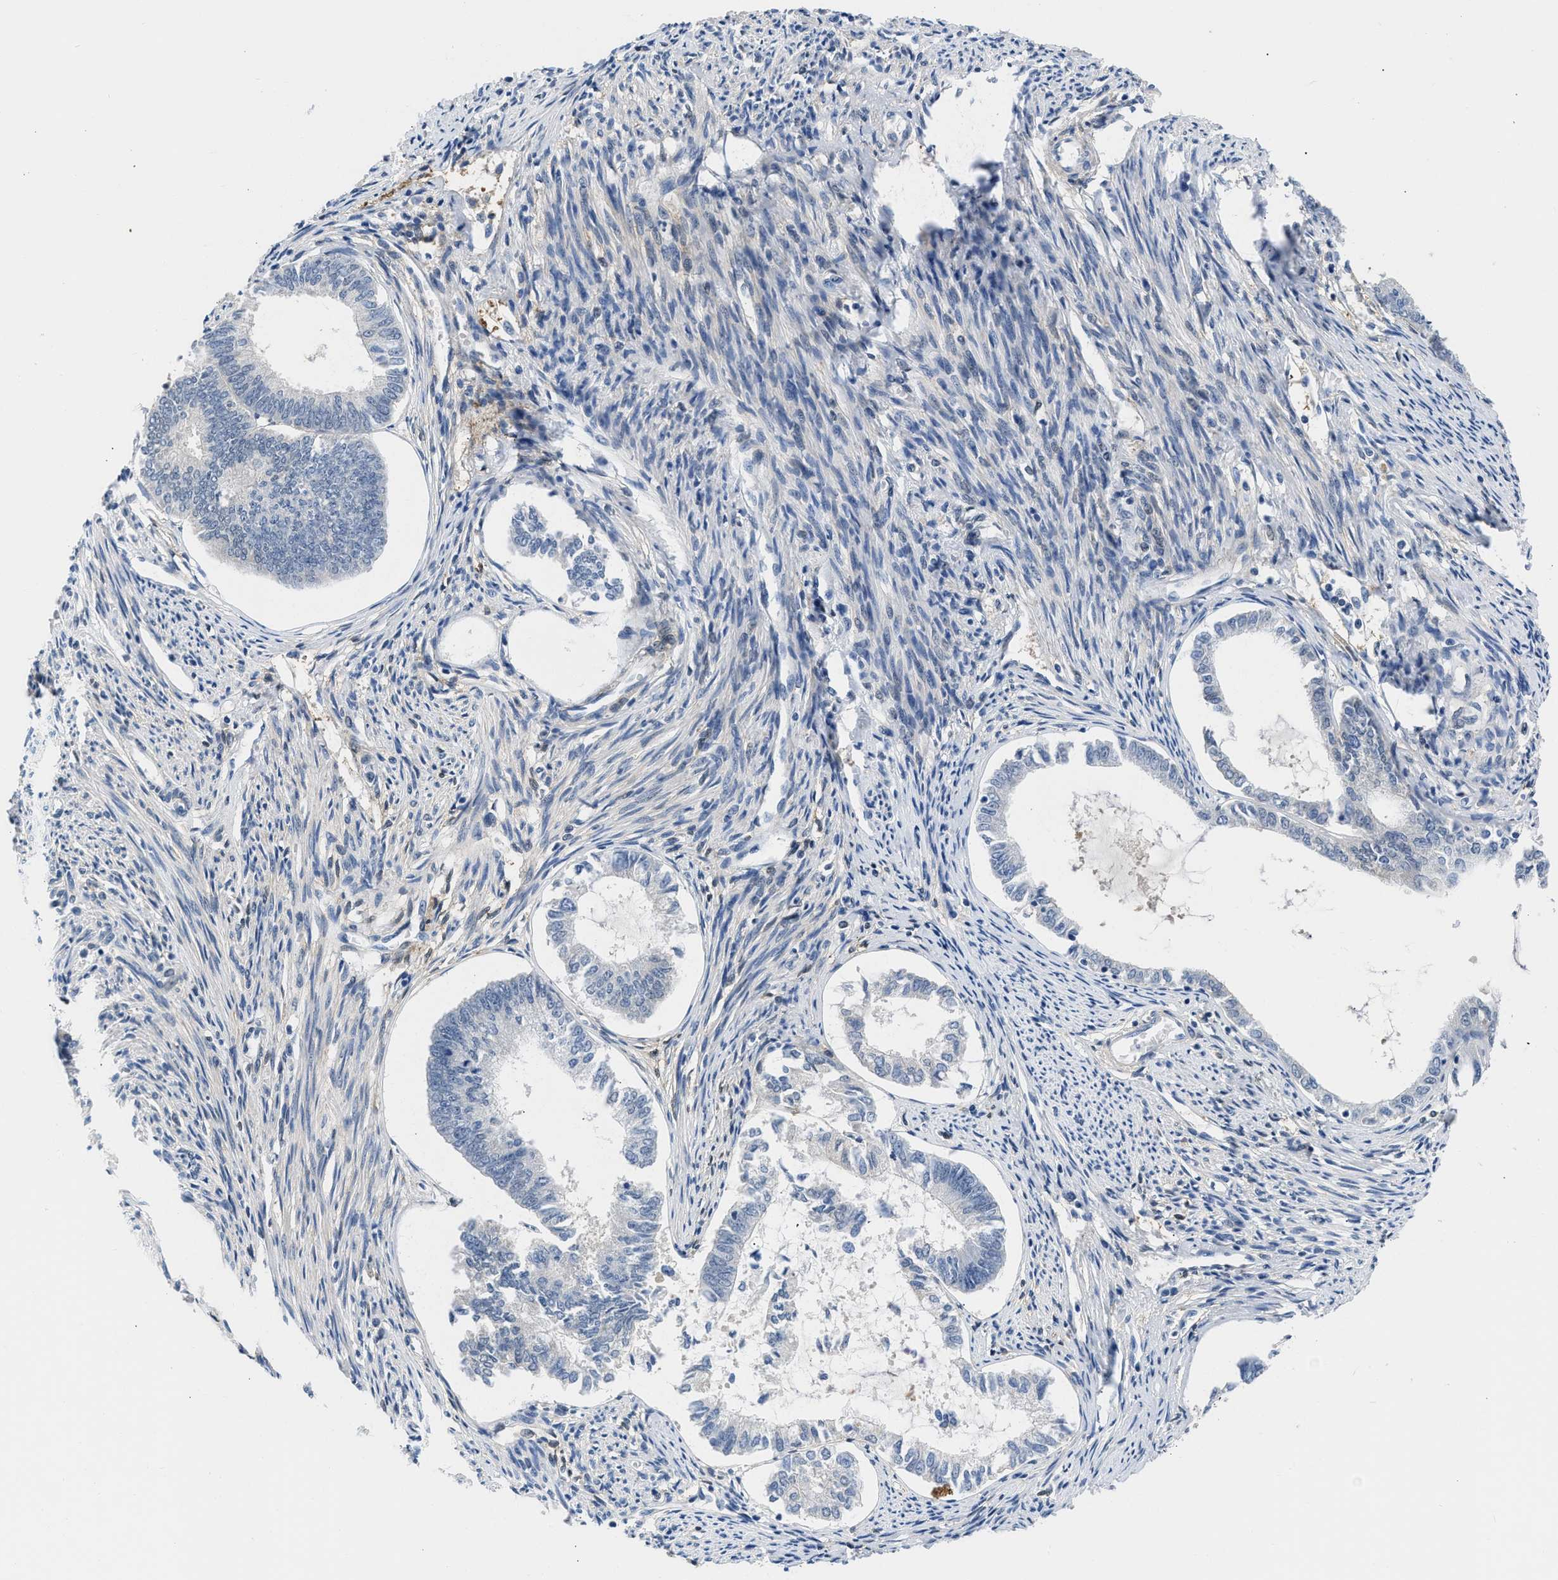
{"staining": {"intensity": "negative", "quantity": "none", "location": "none"}, "tissue": "endometrial cancer", "cell_type": "Tumor cells", "image_type": "cancer", "snomed": [{"axis": "morphology", "description": "Adenocarcinoma, NOS"}, {"axis": "topography", "description": "Endometrium"}], "caption": "Tumor cells show no significant staining in endometrial cancer (adenocarcinoma).", "gene": "CBR1", "patient": {"sex": "female", "age": 86}}